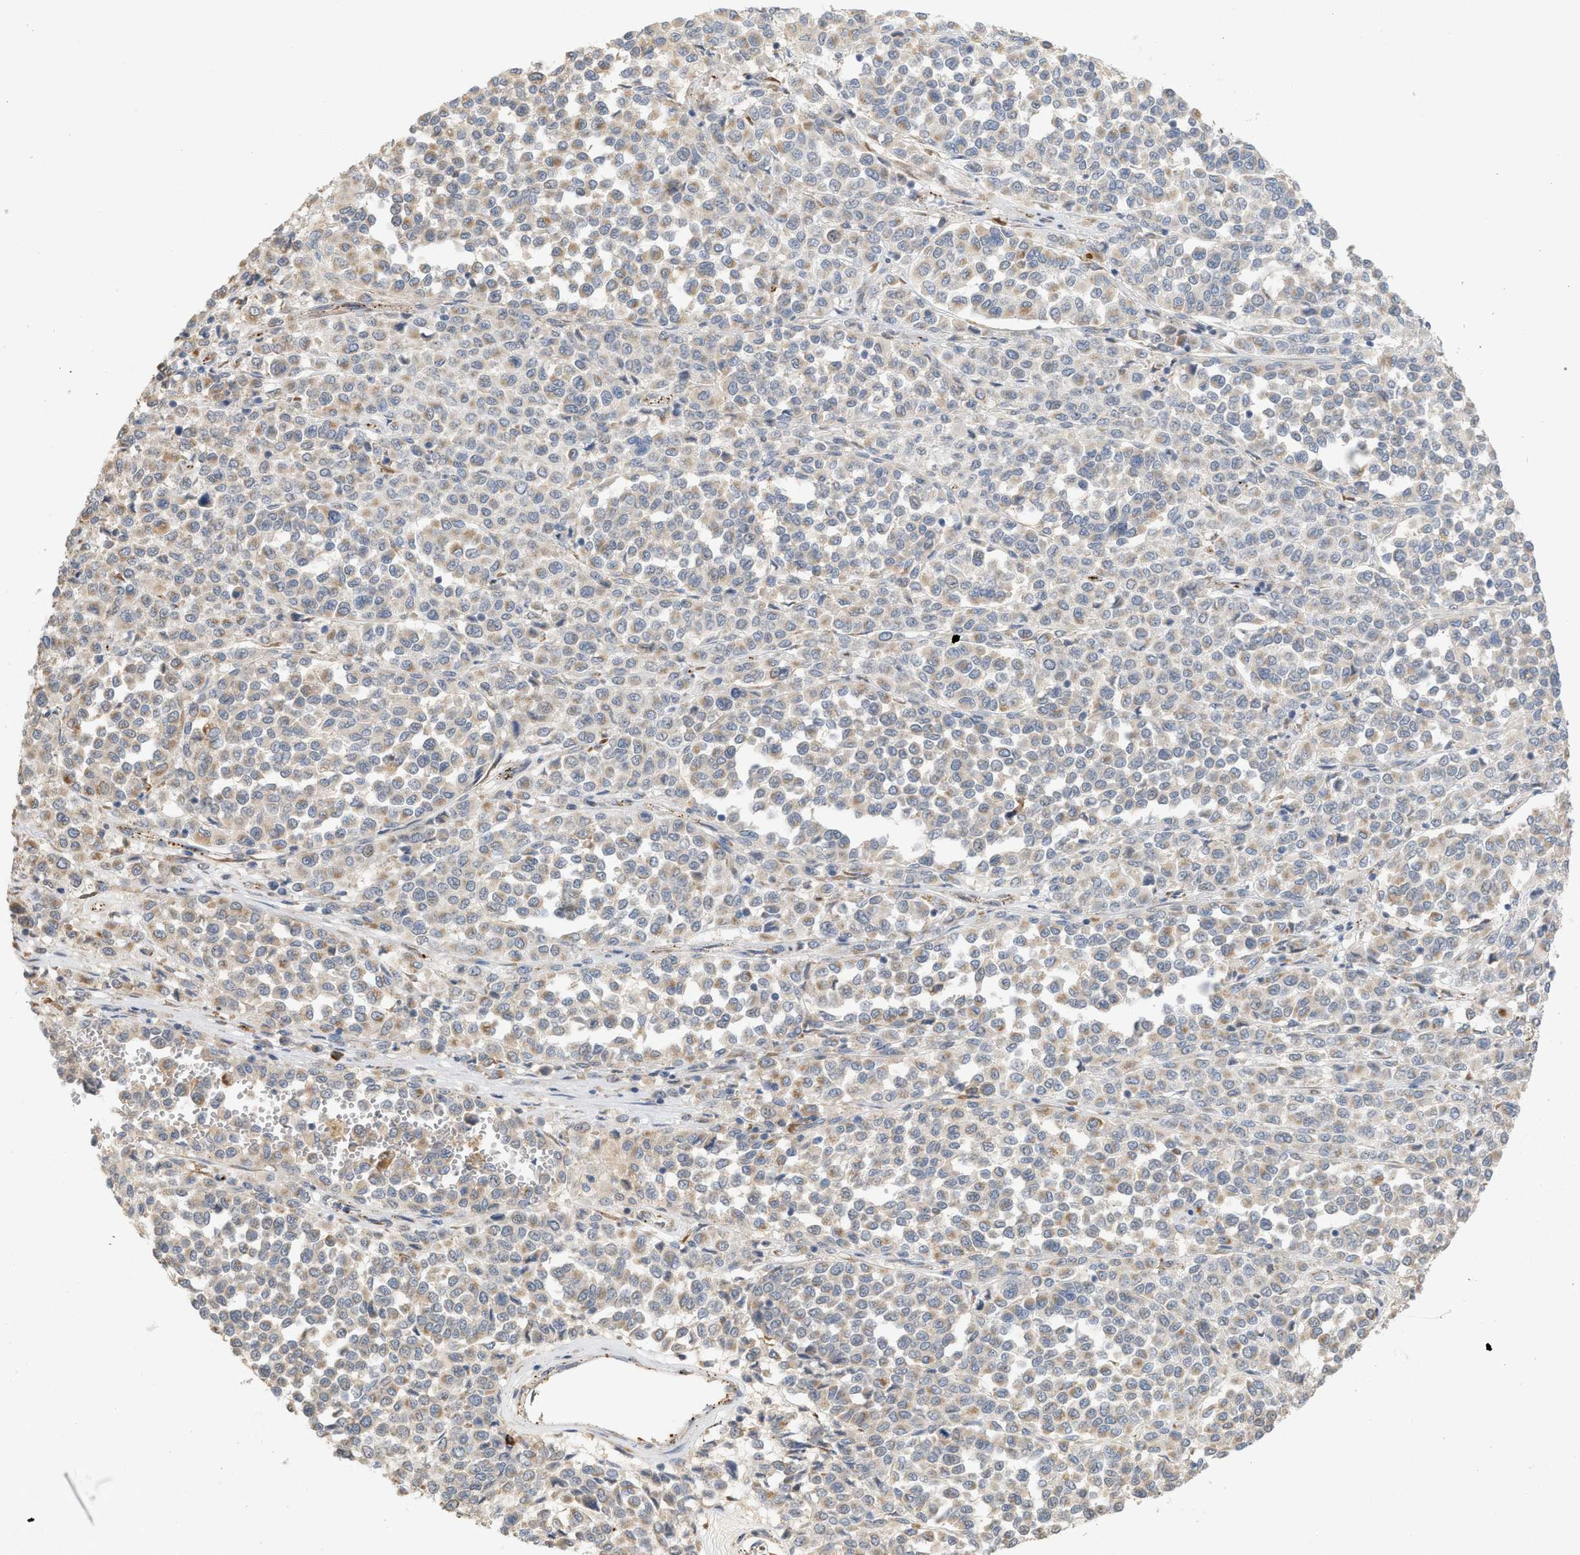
{"staining": {"intensity": "weak", "quantity": ">75%", "location": "cytoplasmic/membranous"}, "tissue": "melanoma", "cell_type": "Tumor cells", "image_type": "cancer", "snomed": [{"axis": "morphology", "description": "Malignant melanoma, Metastatic site"}, {"axis": "topography", "description": "Pancreas"}], "caption": "IHC photomicrograph of human melanoma stained for a protein (brown), which shows low levels of weak cytoplasmic/membranous staining in approximately >75% of tumor cells.", "gene": "SVOP", "patient": {"sex": "female", "age": 30}}